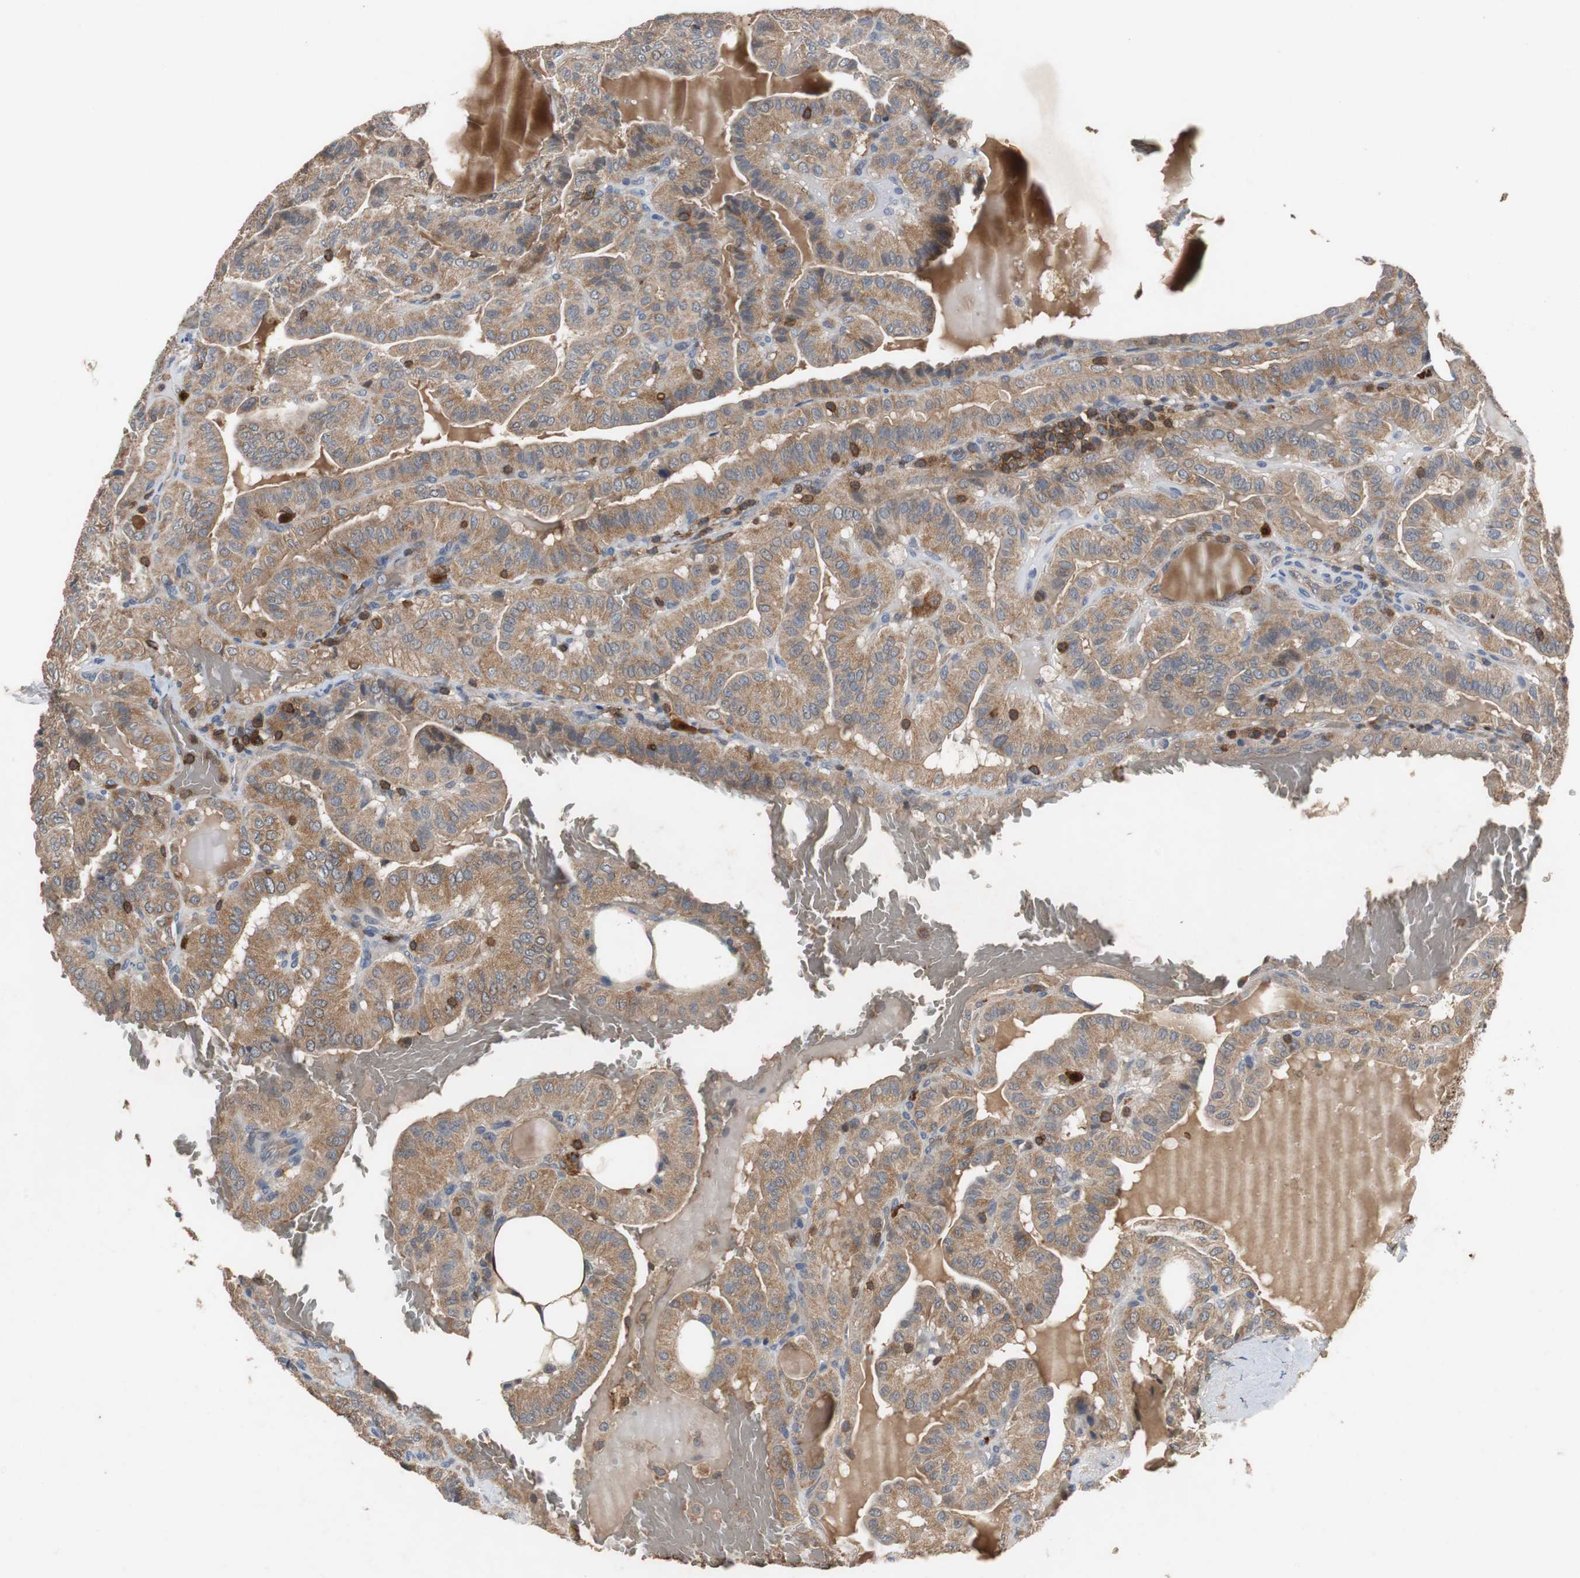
{"staining": {"intensity": "moderate", "quantity": ">75%", "location": "cytoplasmic/membranous"}, "tissue": "thyroid cancer", "cell_type": "Tumor cells", "image_type": "cancer", "snomed": [{"axis": "morphology", "description": "Papillary adenocarcinoma, NOS"}, {"axis": "topography", "description": "Thyroid gland"}], "caption": "Protein expression analysis of human thyroid papillary adenocarcinoma reveals moderate cytoplasmic/membranous staining in approximately >75% of tumor cells.", "gene": "CALB2", "patient": {"sex": "male", "age": 77}}